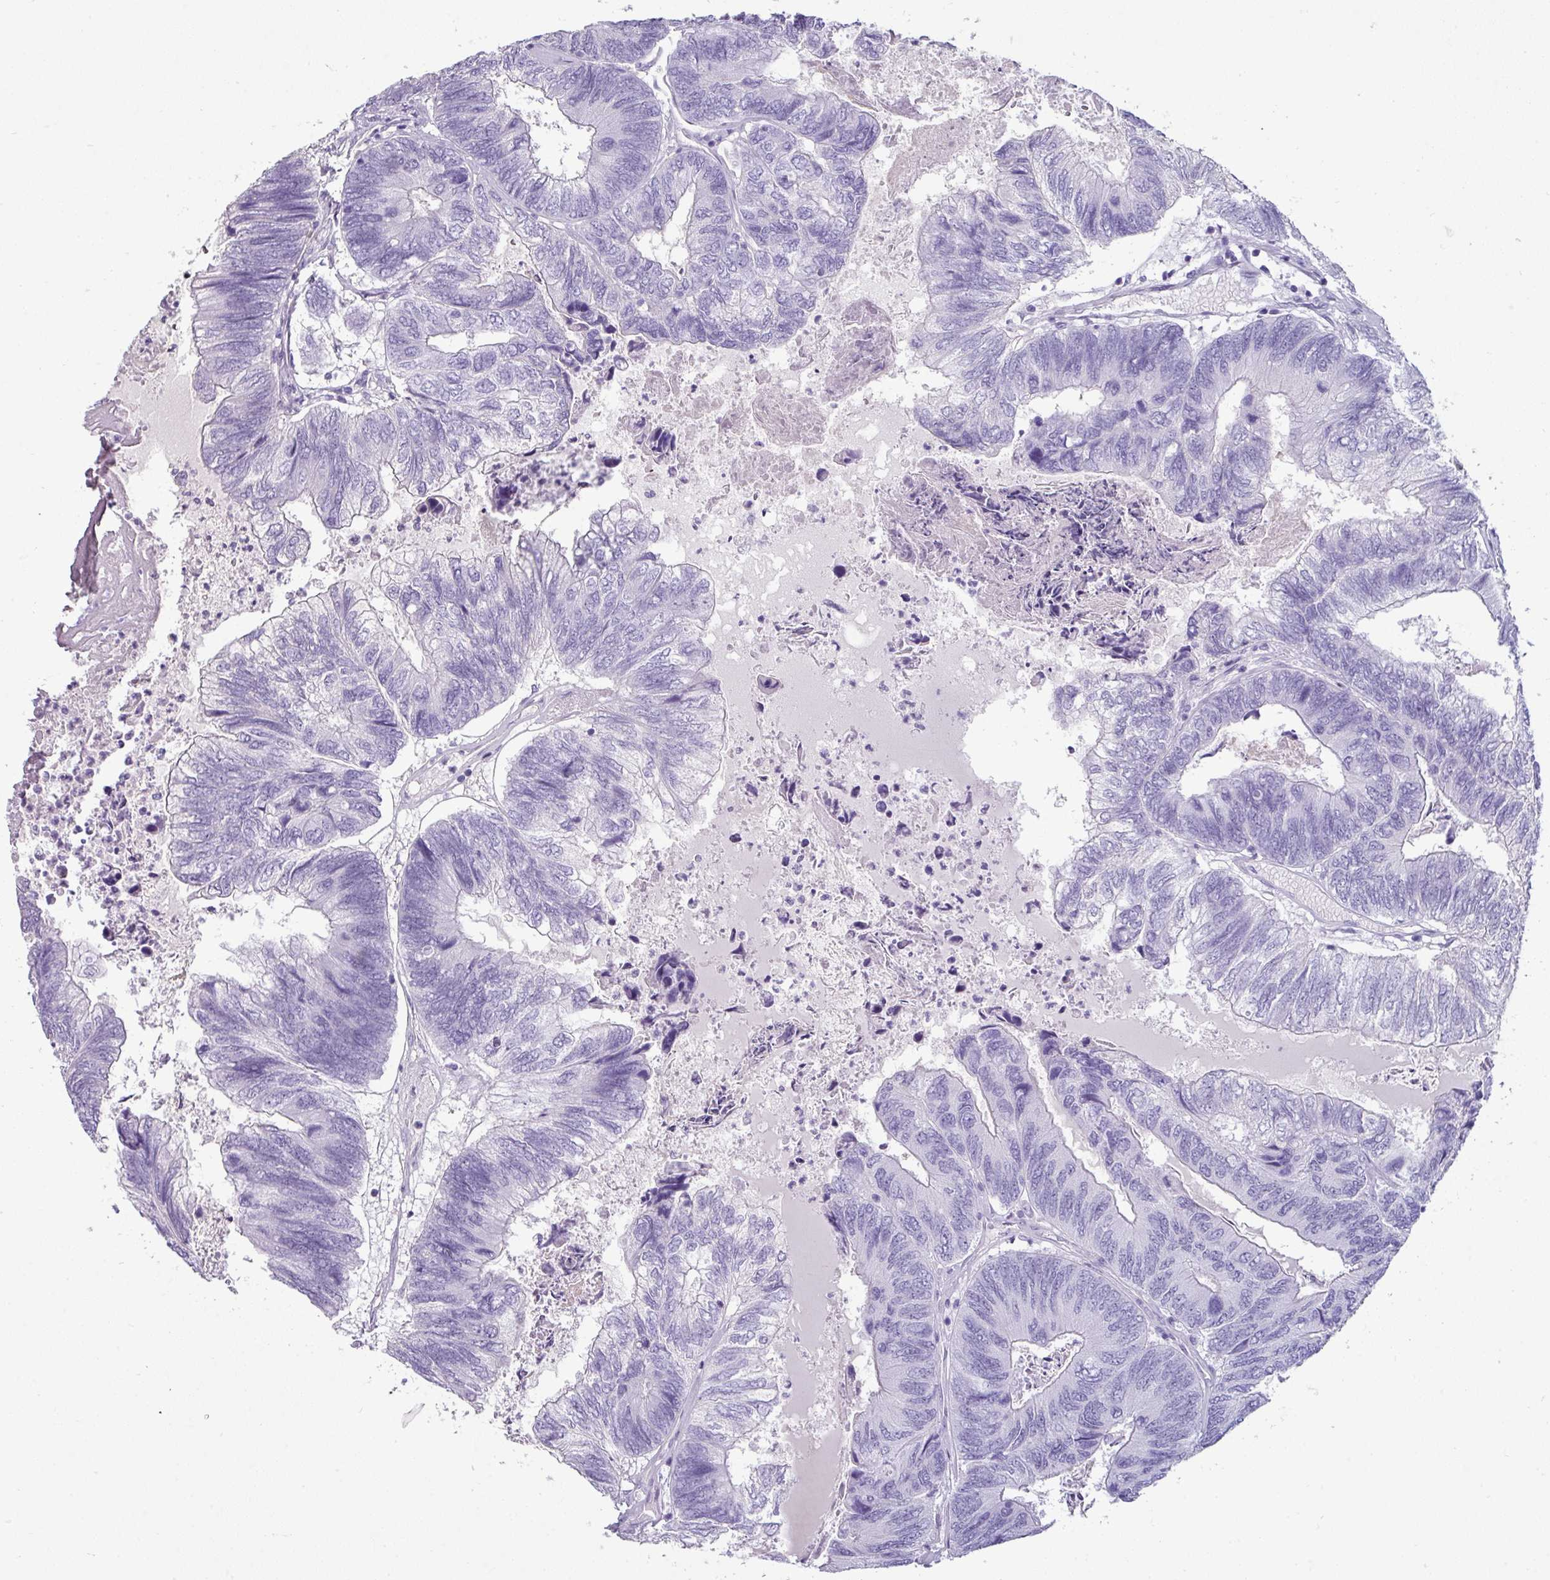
{"staining": {"intensity": "negative", "quantity": "none", "location": "none"}, "tissue": "colorectal cancer", "cell_type": "Tumor cells", "image_type": "cancer", "snomed": [{"axis": "morphology", "description": "Adenocarcinoma, NOS"}, {"axis": "topography", "description": "Colon"}], "caption": "Immunohistochemistry photomicrograph of neoplastic tissue: colorectal cancer stained with DAB (3,3'-diaminobenzidine) displays no significant protein staining in tumor cells.", "gene": "VCX2", "patient": {"sex": "female", "age": 67}}